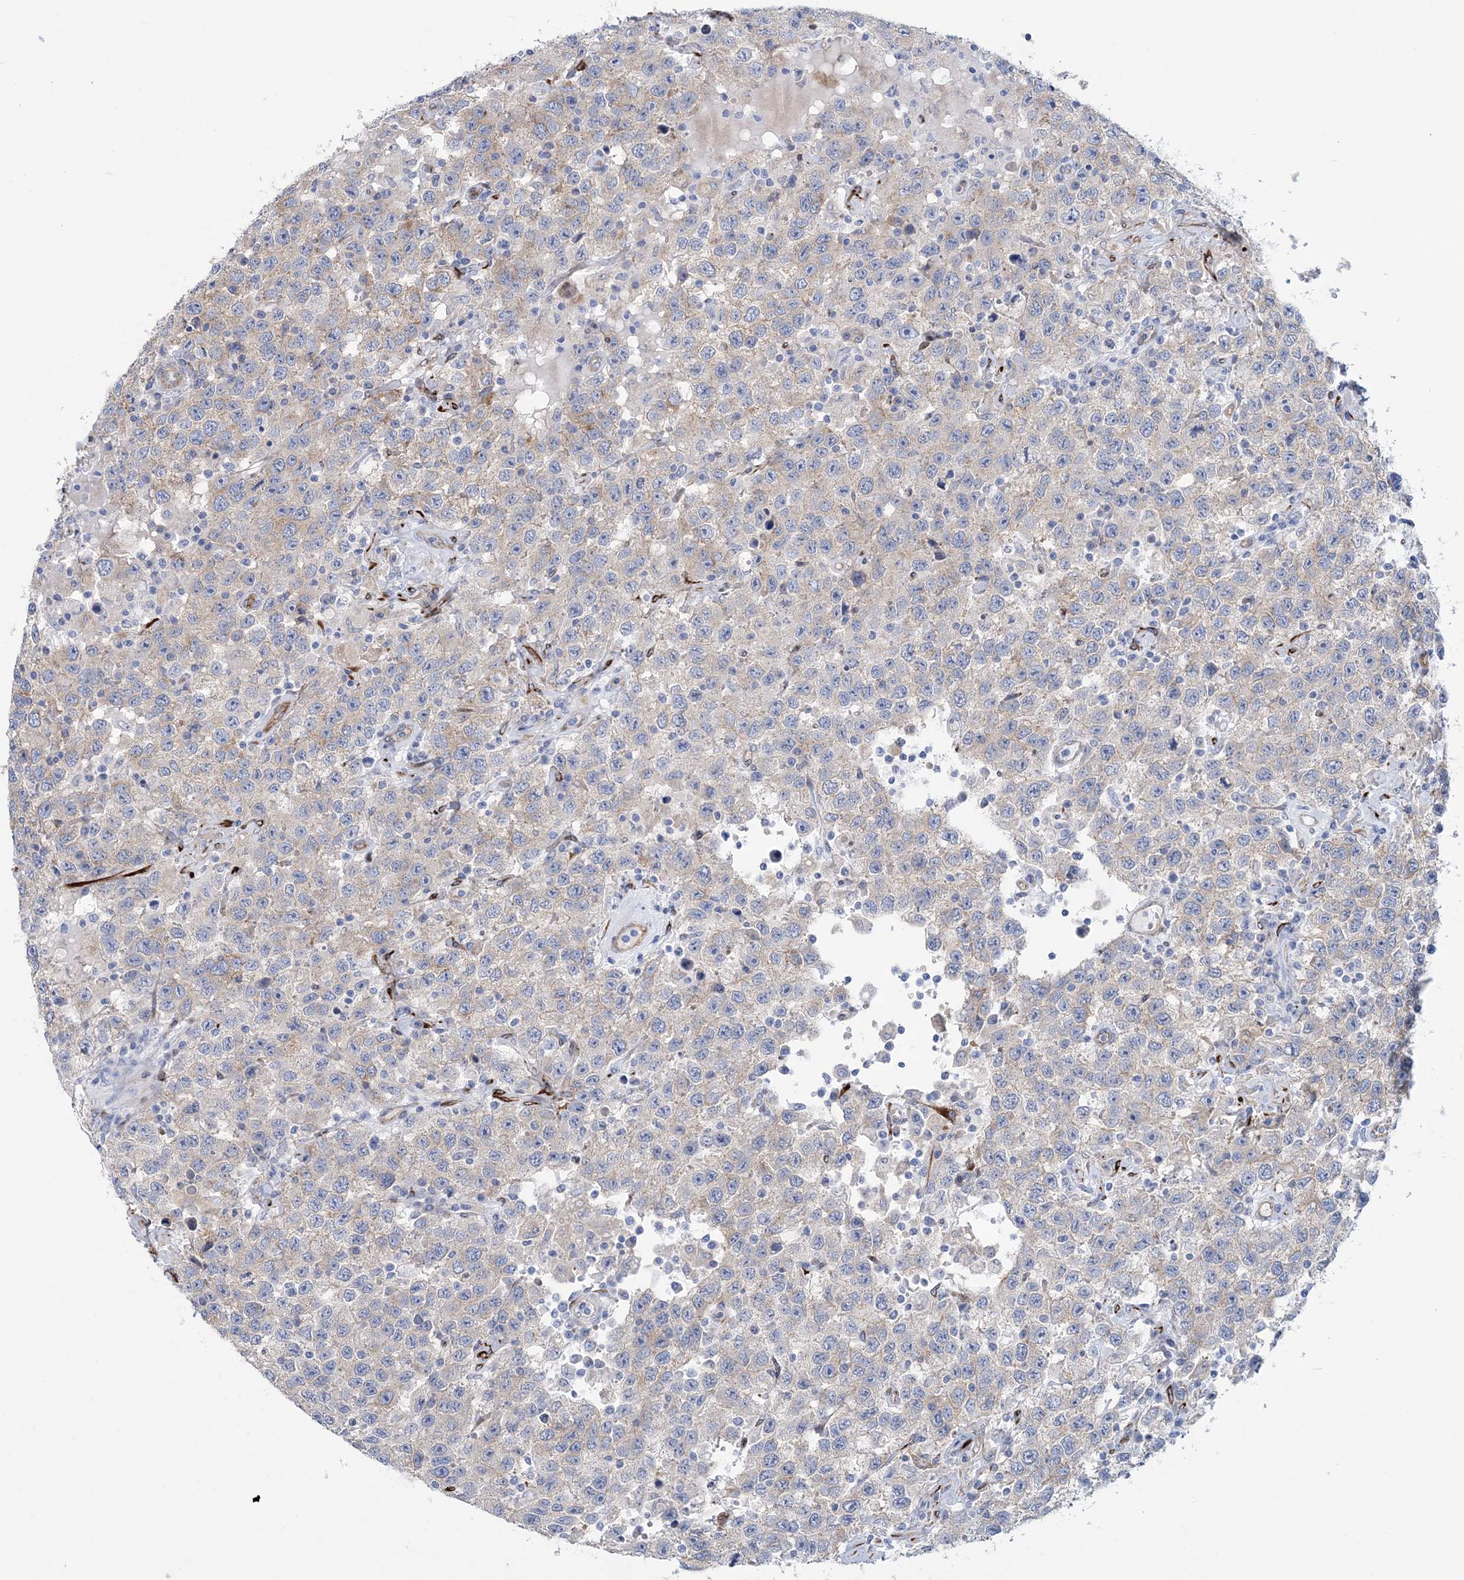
{"staining": {"intensity": "weak", "quantity": "<25%", "location": "cytoplasmic/membranous"}, "tissue": "testis cancer", "cell_type": "Tumor cells", "image_type": "cancer", "snomed": [{"axis": "morphology", "description": "Seminoma, NOS"}, {"axis": "topography", "description": "Testis"}], "caption": "Immunohistochemistry histopathology image of neoplastic tissue: human testis cancer stained with DAB exhibits no significant protein positivity in tumor cells. (IHC, brightfield microscopy, high magnification).", "gene": "RAB11FIP5", "patient": {"sex": "male", "age": 41}}